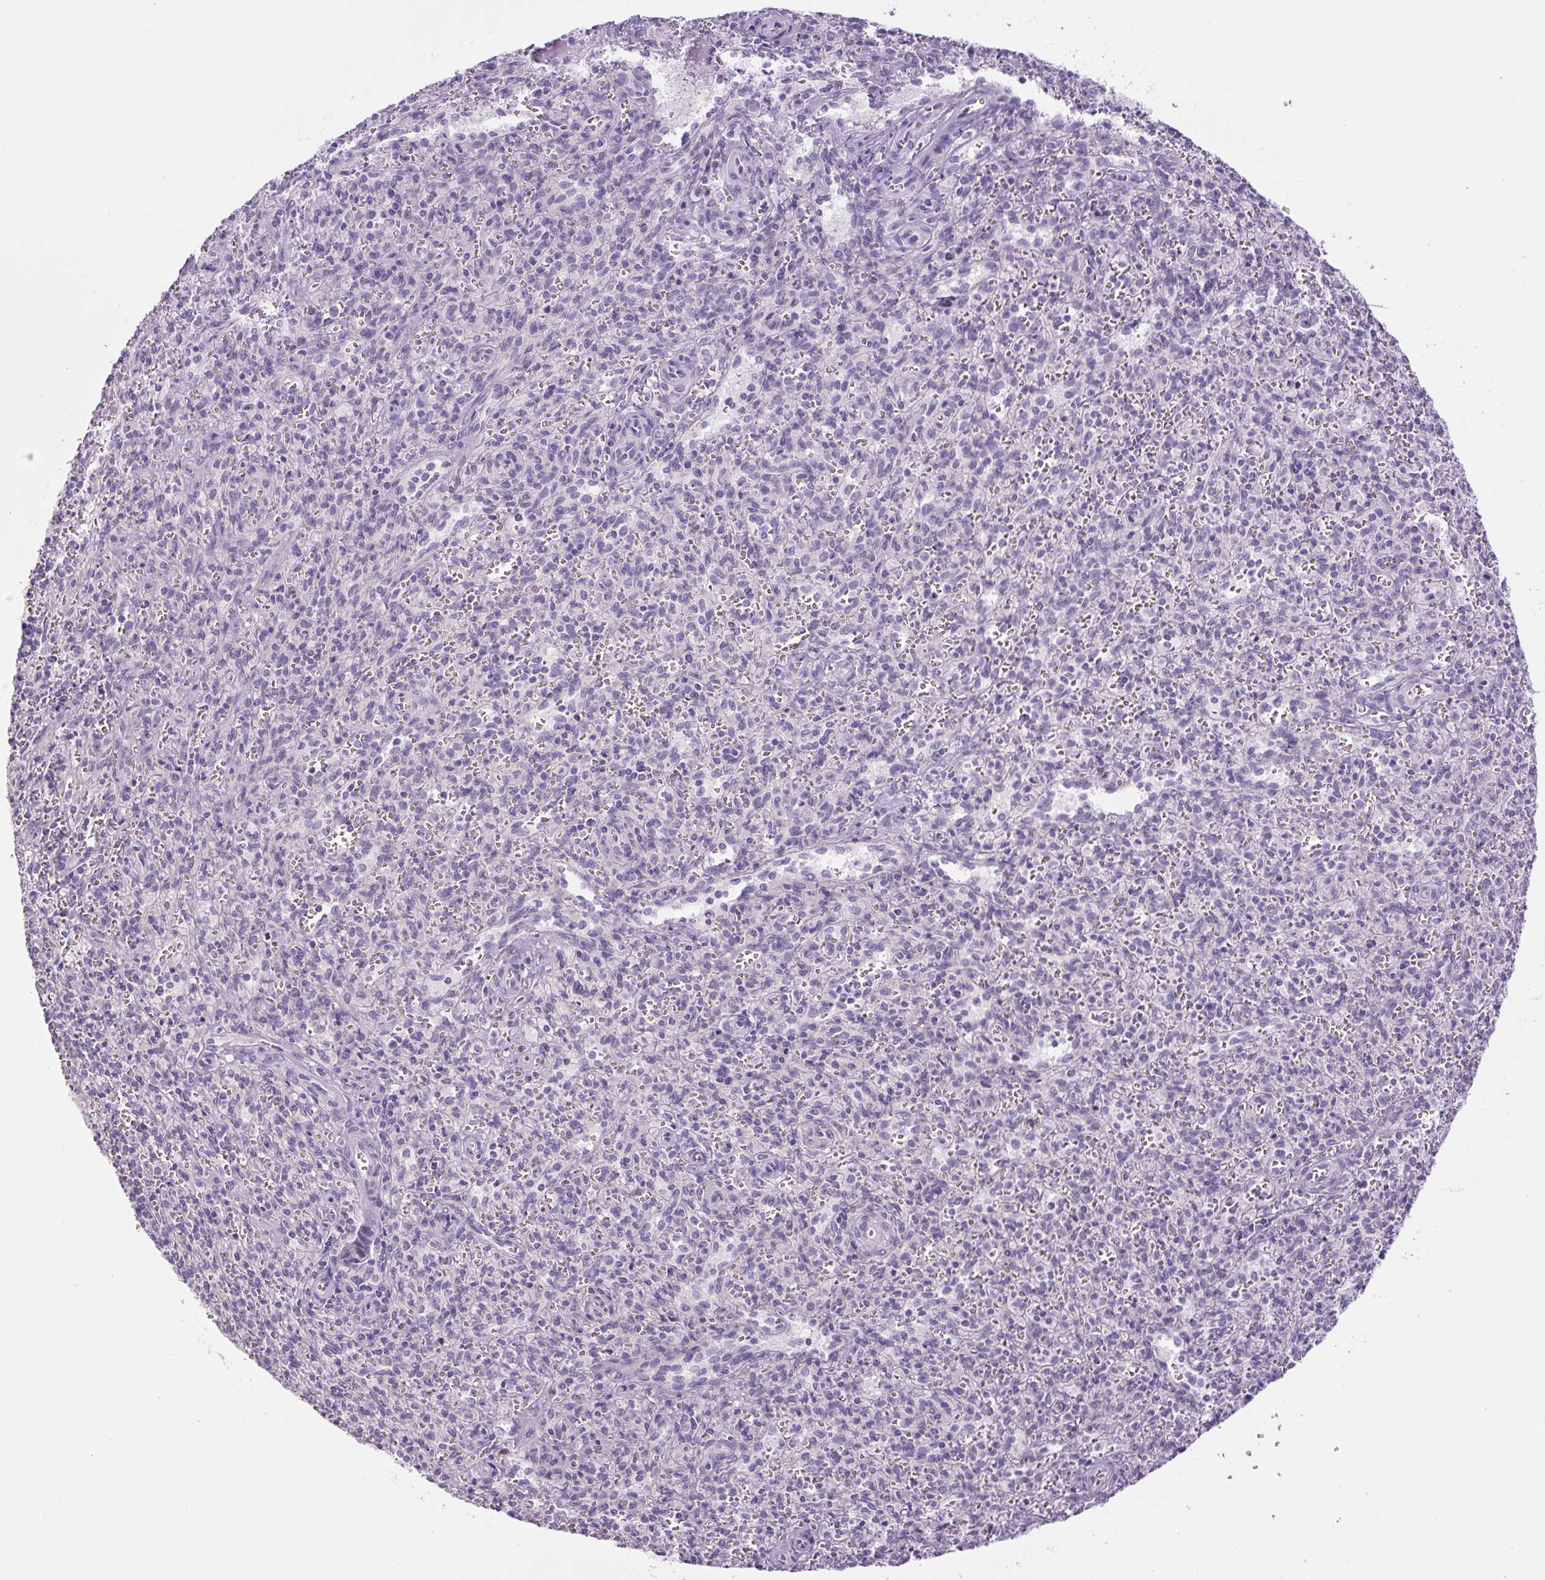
{"staining": {"intensity": "negative", "quantity": "none", "location": "none"}, "tissue": "spleen", "cell_type": "Cells in red pulp", "image_type": "normal", "snomed": [{"axis": "morphology", "description": "Normal tissue, NOS"}, {"axis": "topography", "description": "Spleen"}], "caption": "This is a histopathology image of immunohistochemistry staining of unremarkable spleen, which shows no staining in cells in red pulp. (Stains: DAB (3,3'-diaminobenzidine) IHC with hematoxylin counter stain, Microscopy: brightfield microscopy at high magnification).", "gene": "TMEM151B", "patient": {"sex": "female", "age": 26}}